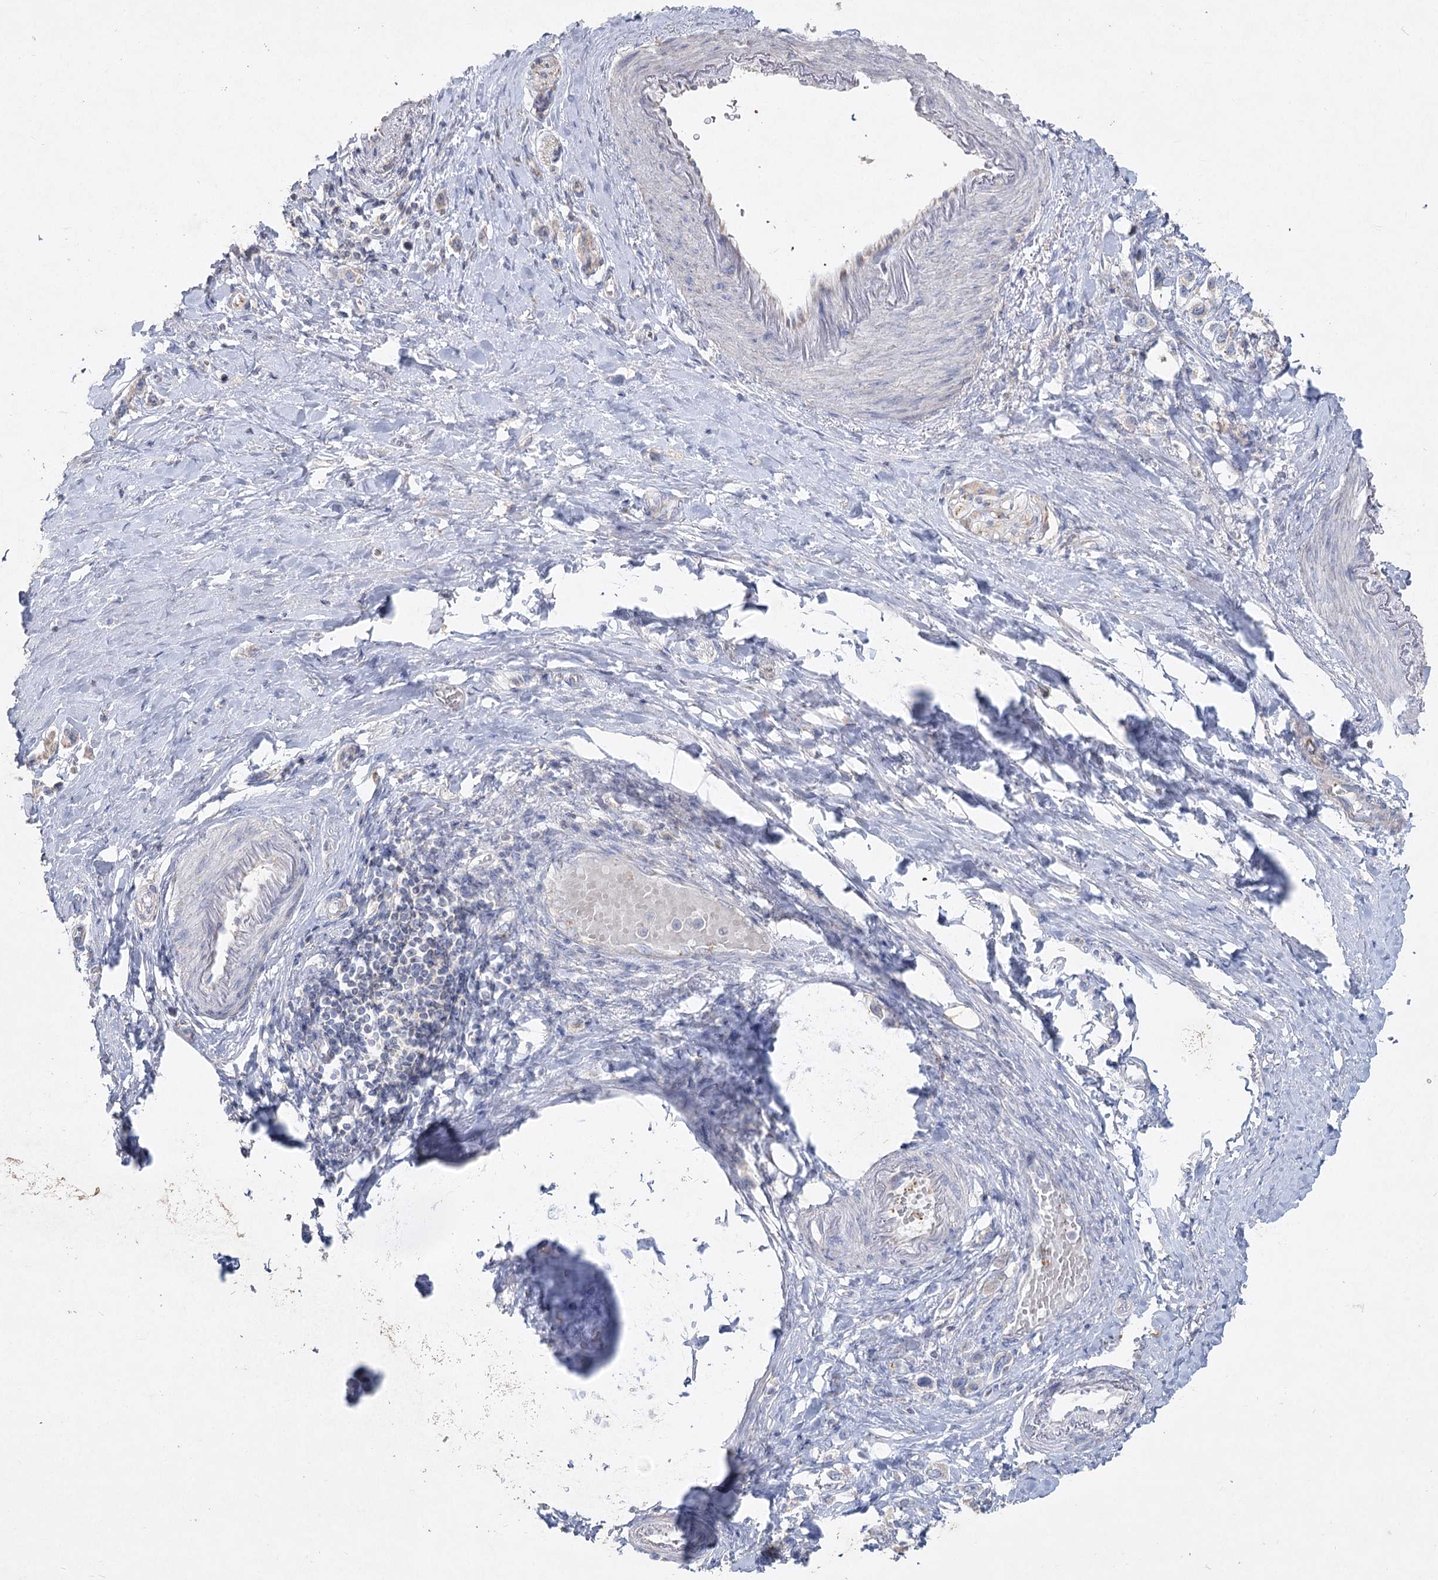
{"staining": {"intensity": "negative", "quantity": "none", "location": "none"}, "tissue": "stomach cancer", "cell_type": "Tumor cells", "image_type": "cancer", "snomed": [{"axis": "morphology", "description": "Adenocarcinoma, NOS"}, {"axis": "topography", "description": "Stomach"}], "caption": "A photomicrograph of human stomach cancer is negative for staining in tumor cells.", "gene": "TMEM187", "patient": {"sex": "female", "age": 65}}